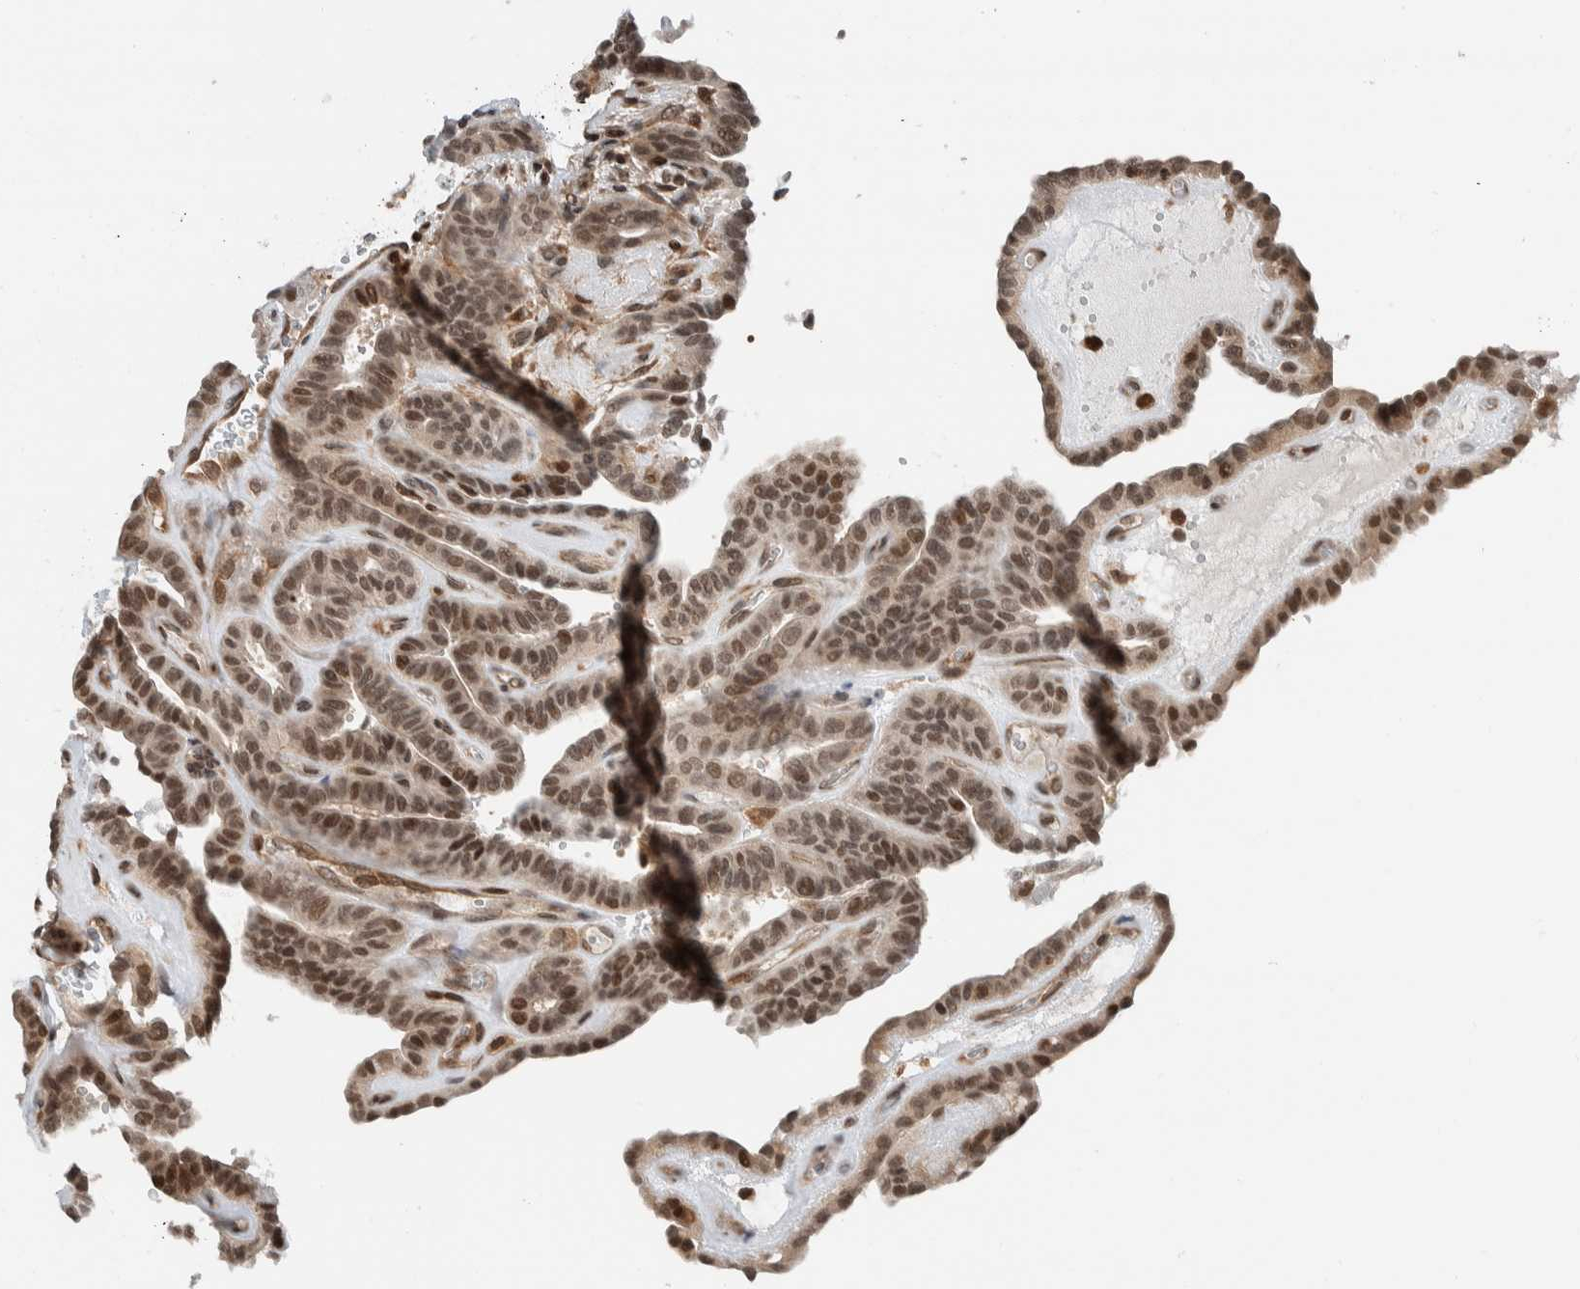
{"staining": {"intensity": "moderate", "quantity": ">75%", "location": "nuclear"}, "tissue": "thyroid cancer", "cell_type": "Tumor cells", "image_type": "cancer", "snomed": [{"axis": "morphology", "description": "Papillary adenocarcinoma, NOS"}, {"axis": "topography", "description": "Thyroid gland"}], "caption": "IHC (DAB) staining of thyroid papillary adenocarcinoma exhibits moderate nuclear protein staining in approximately >75% of tumor cells.", "gene": "NPLOC4", "patient": {"sex": "male", "age": 77}}